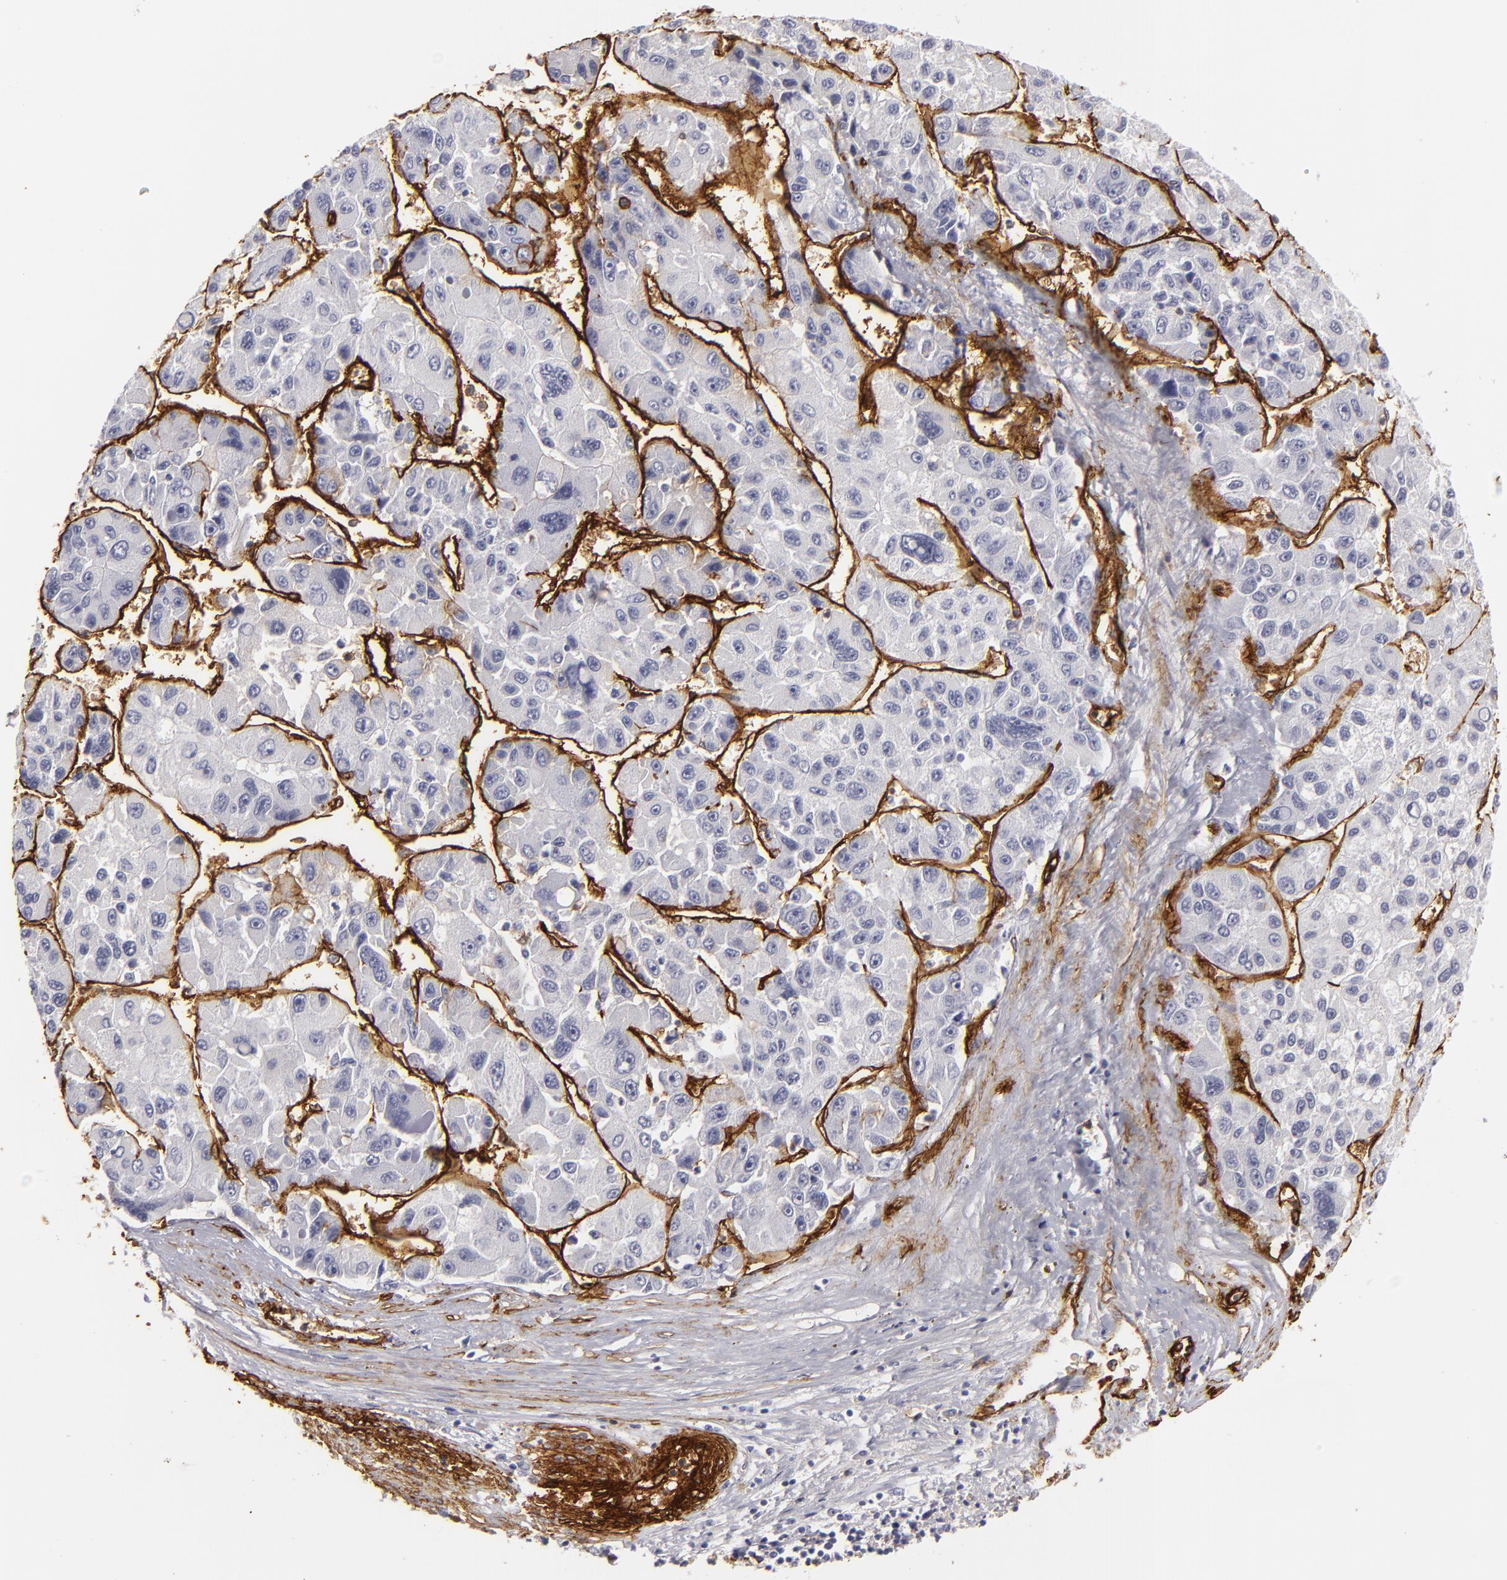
{"staining": {"intensity": "negative", "quantity": "none", "location": "none"}, "tissue": "liver cancer", "cell_type": "Tumor cells", "image_type": "cancer", "snomed": [{"axis": "morphology", "description": "Carcinoma, Hepatocellular, NOS"}, {"axis": "topography", "description": "Liver"}], "caption": "Liver hepatocellular carcinoma was stained to show a protein in brown. There is no significant expression in tumor cells.", "gene": "MCAM", "patient": {"sex": "male", "age": 64}}